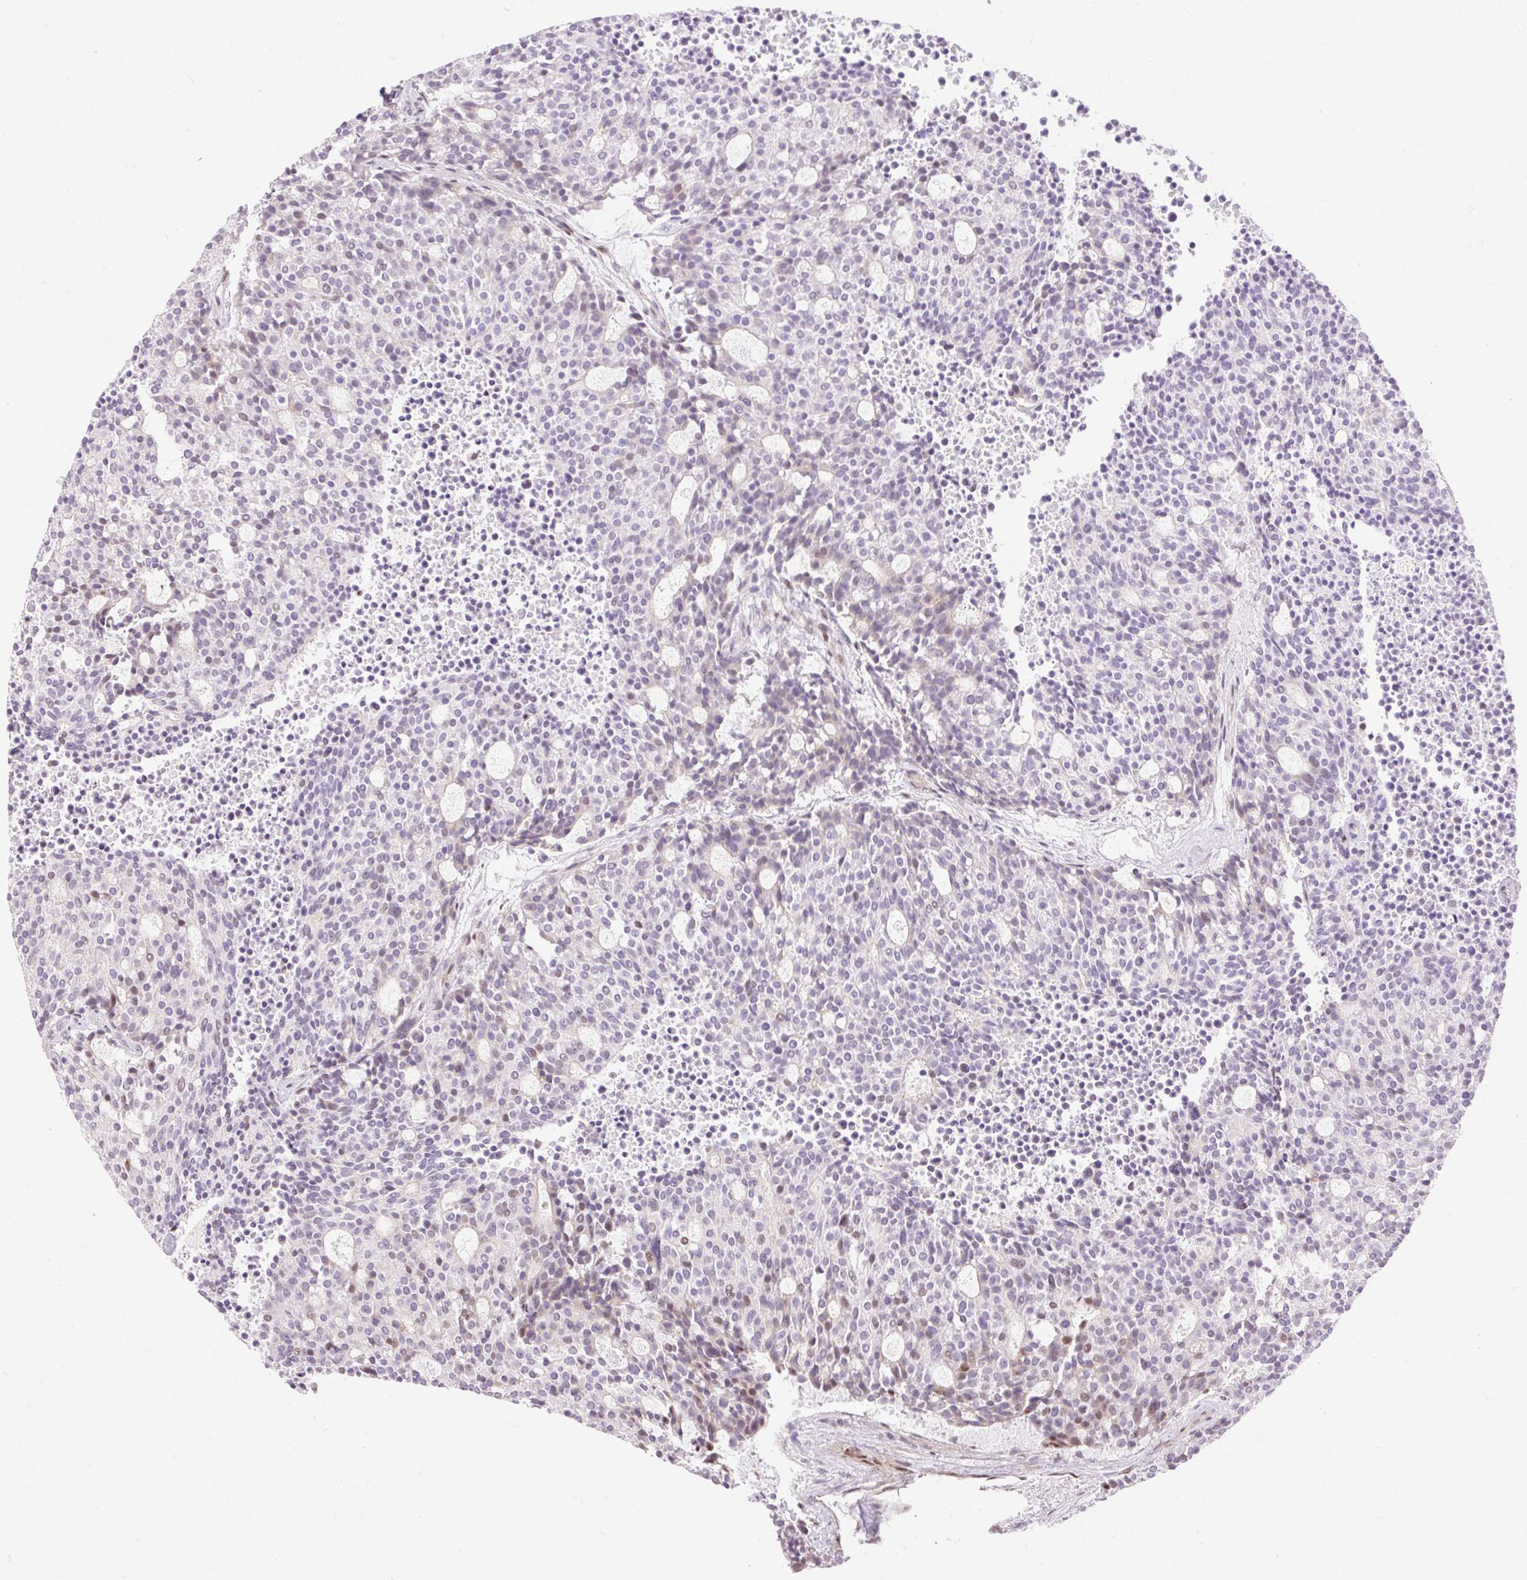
{"staining": {"intensity": "weak", "quantity": "<25%", "location": "nuclear"}, "tissue": "carcinoid", "cell_type": "Tumor cells", "image_type": "cancer", "snomed": [{"axis": "morphology", "description": "Carcinoid, malignant, NOS"}, {"axis": "topography", "description": "Pancreas"}], "caption": "Immunohistochemistry (IHC) micrograph of neoplastic tissue: human carcinoid stained with DAB (3,3'-diaminobenzidine) reveals no significant protein expression in tumor cells.", "gene": "RIPPLY3", "patient": {"sex": "female", "age": 54}}